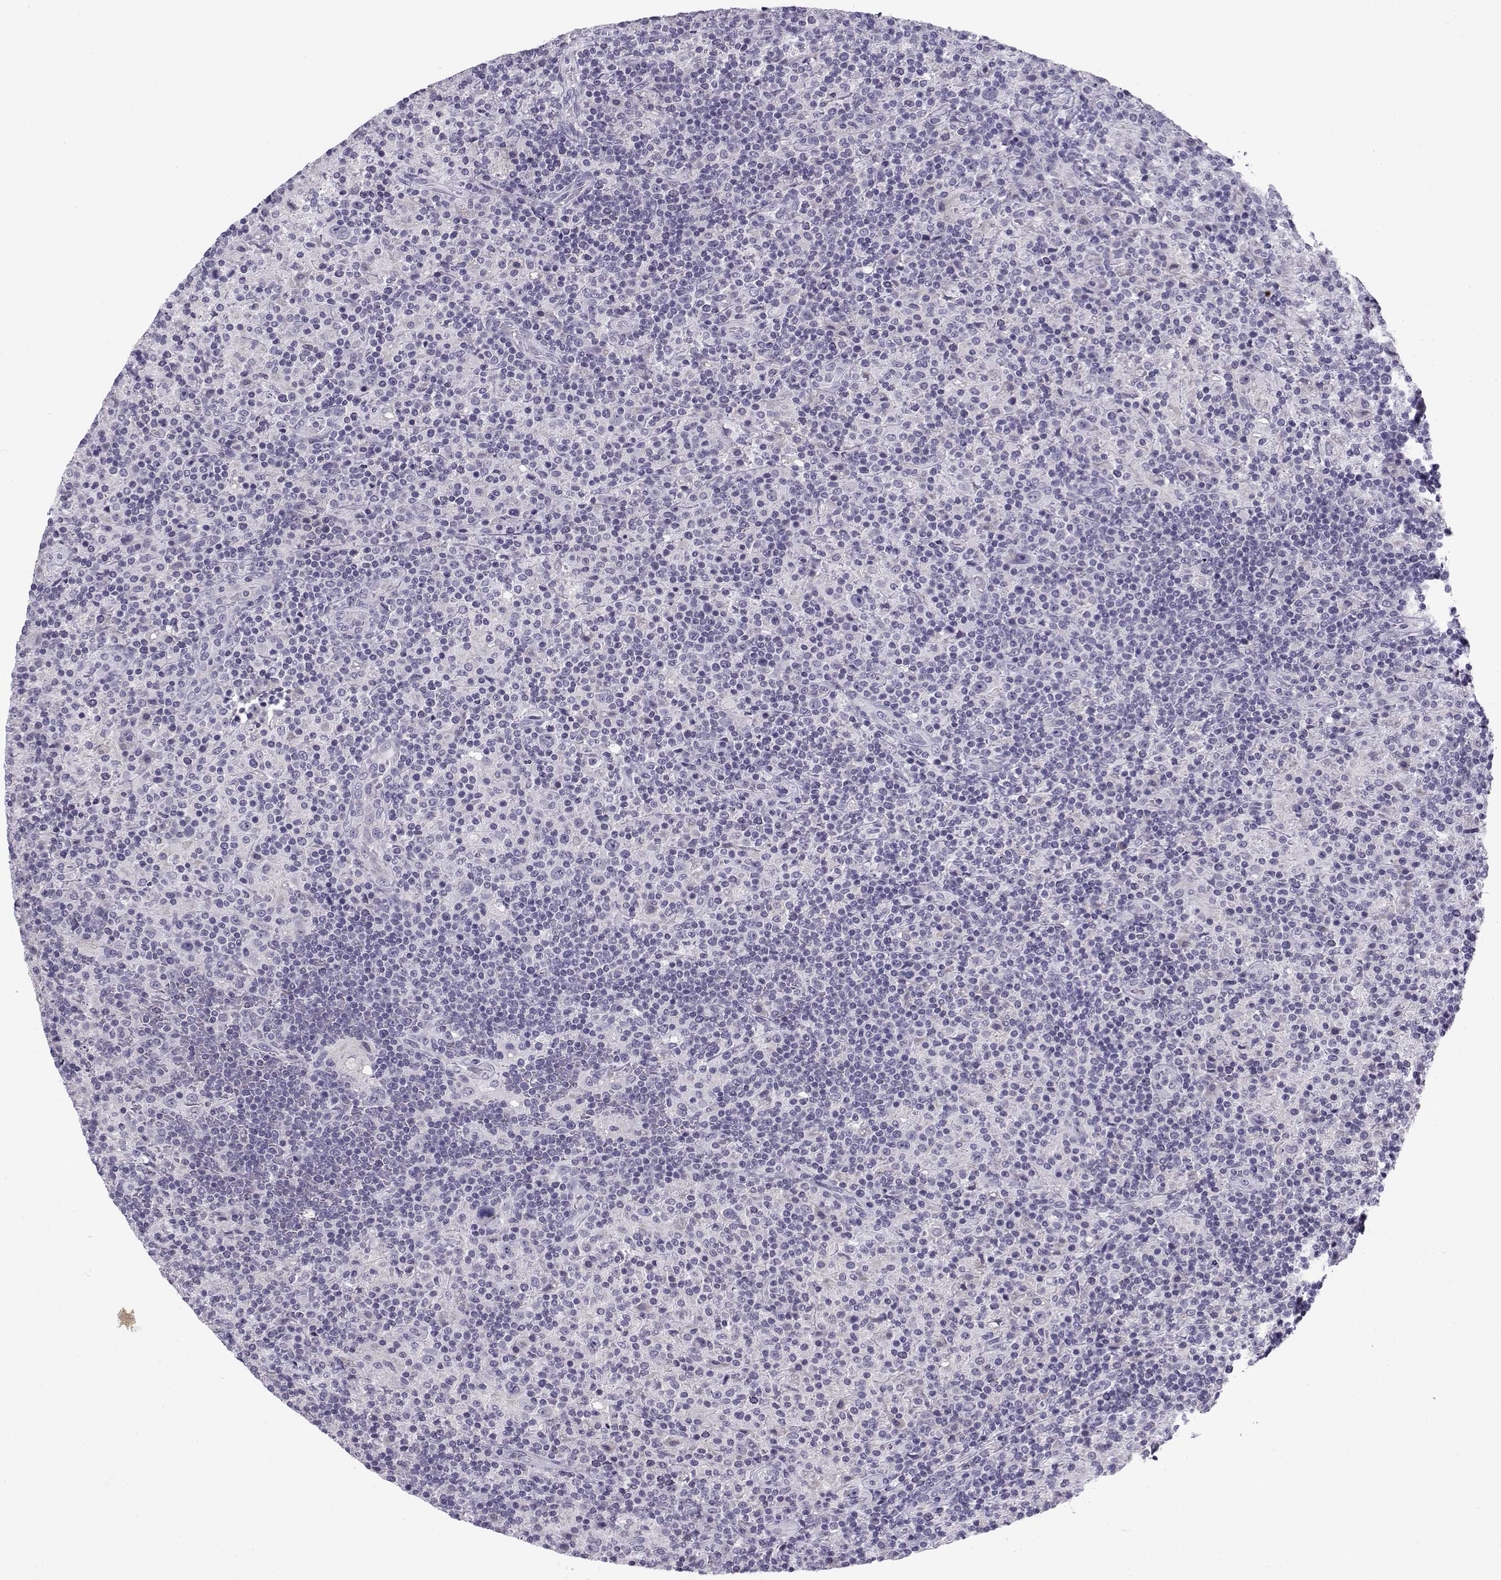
{"staining": {"intensity": "negative", "quantity": "none", "location": "none"}, "tissue": "lymphoma", "cell_type": "Tumor cells", "image_type": "cancer", "snomed": [{"axis": "morphology", "description": "Hodgkin's disease, NOS"}, {"axis": "topography", "description": "Lymph node"}], "caption": "There is no significant positivity in tumor cells of lymphoma.", "gene": "FAM166A", "patient": {"sex": "male", "age": 70}}